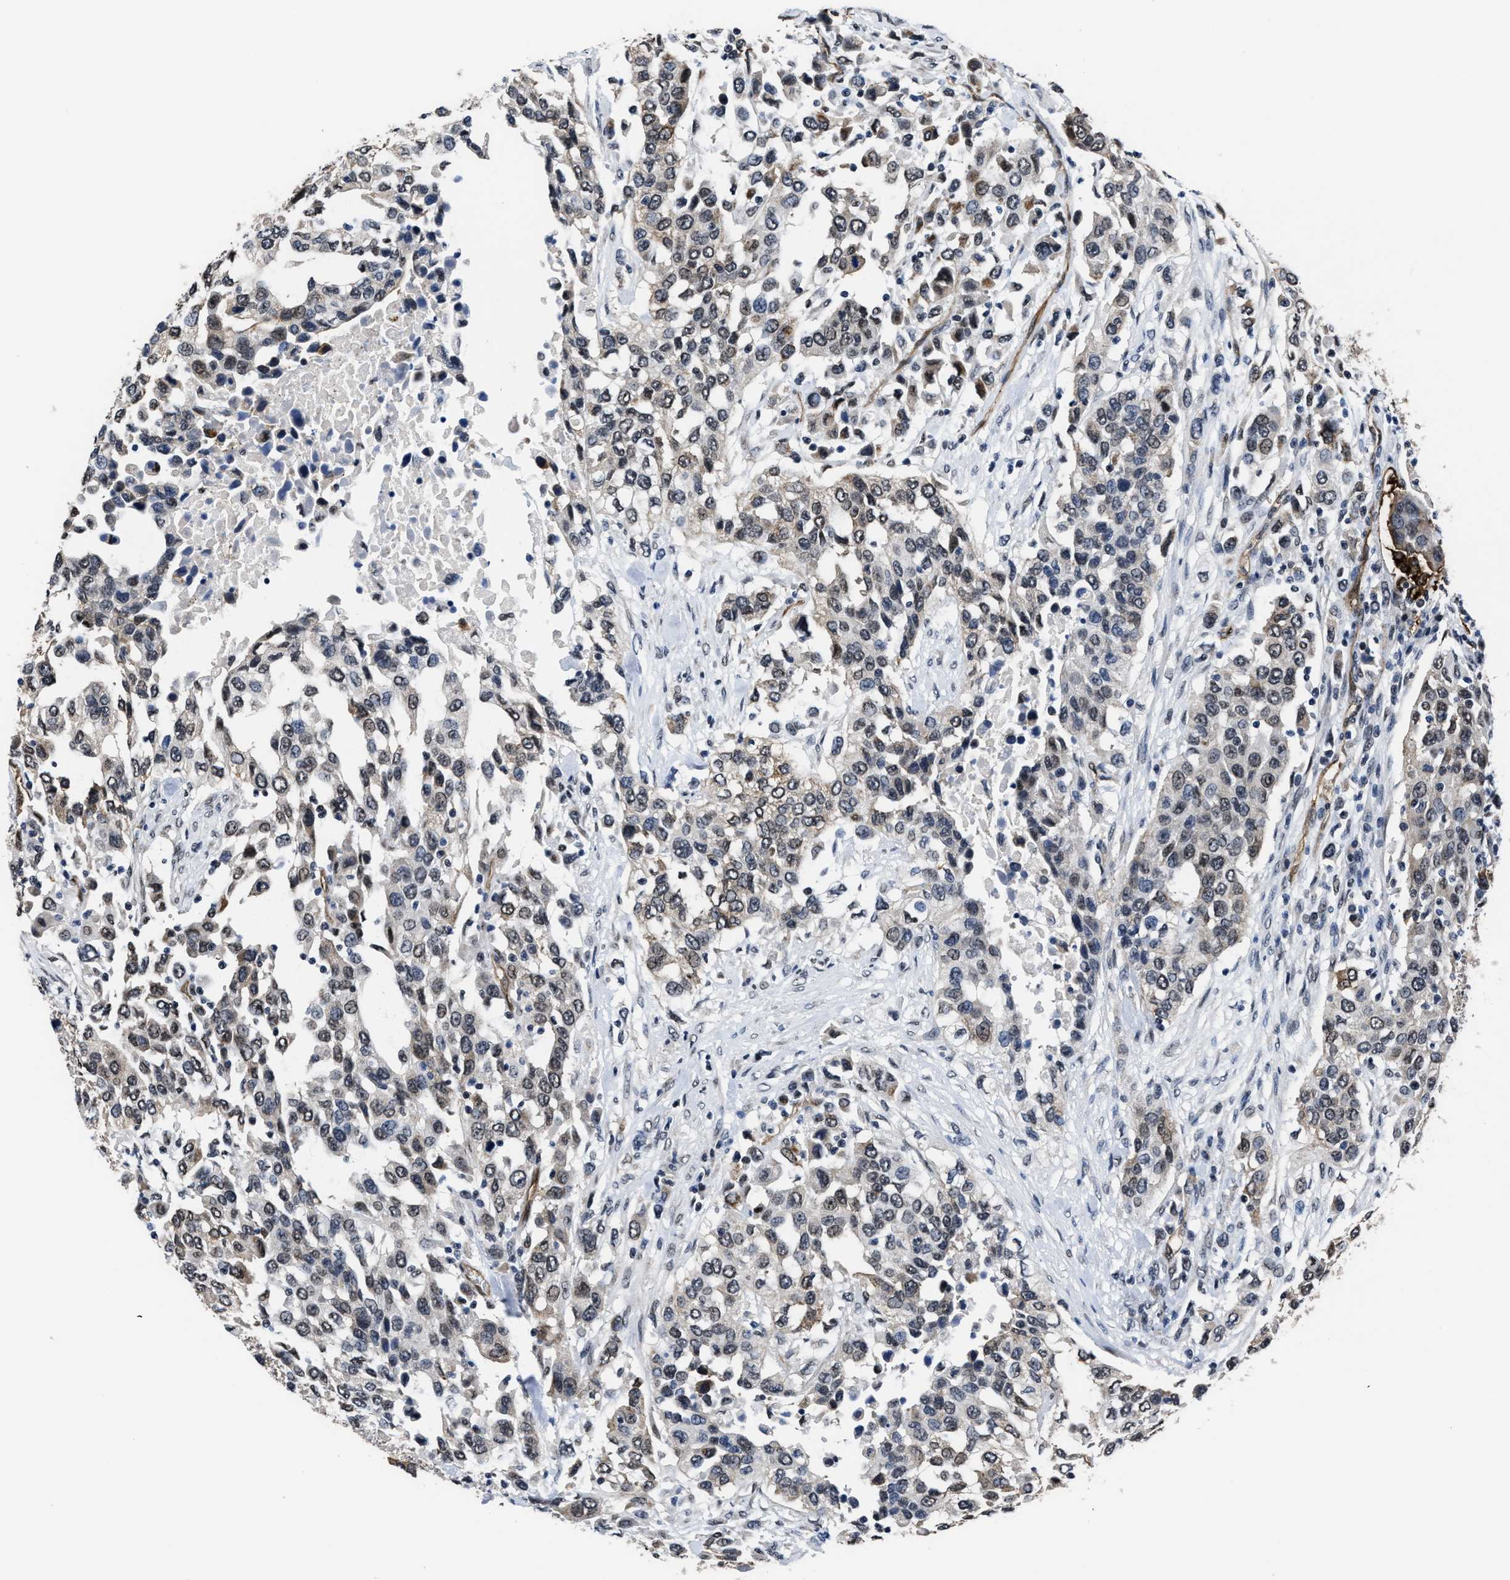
{"staining": {"intensity": "weak", "quantity": "25%-75%", "location": "cytoplasmic/membranous"}, "tissue": "urothelial cancer", "cell_type": "Tumor cells", "image_type": "cancer", "snomed": [{"axis": "morphology", "description": "Urothelial carcinoma, High grade"}, {"axis": "topography", "description": "Urinary bladder"}], "caption": "Protein staining by immunohistochemistry shows weak cytoplasmic/membranous positivity in approximately 25%-75% of tumor cells in high-grade urothelial carcinoma. (DAB (3,3'-diaminobenzidine) IHC, brown staining for protein, blue staining for nuclei).", "gene": "MARCKSL1", "patient": {"sex": "female", "age": 80}}